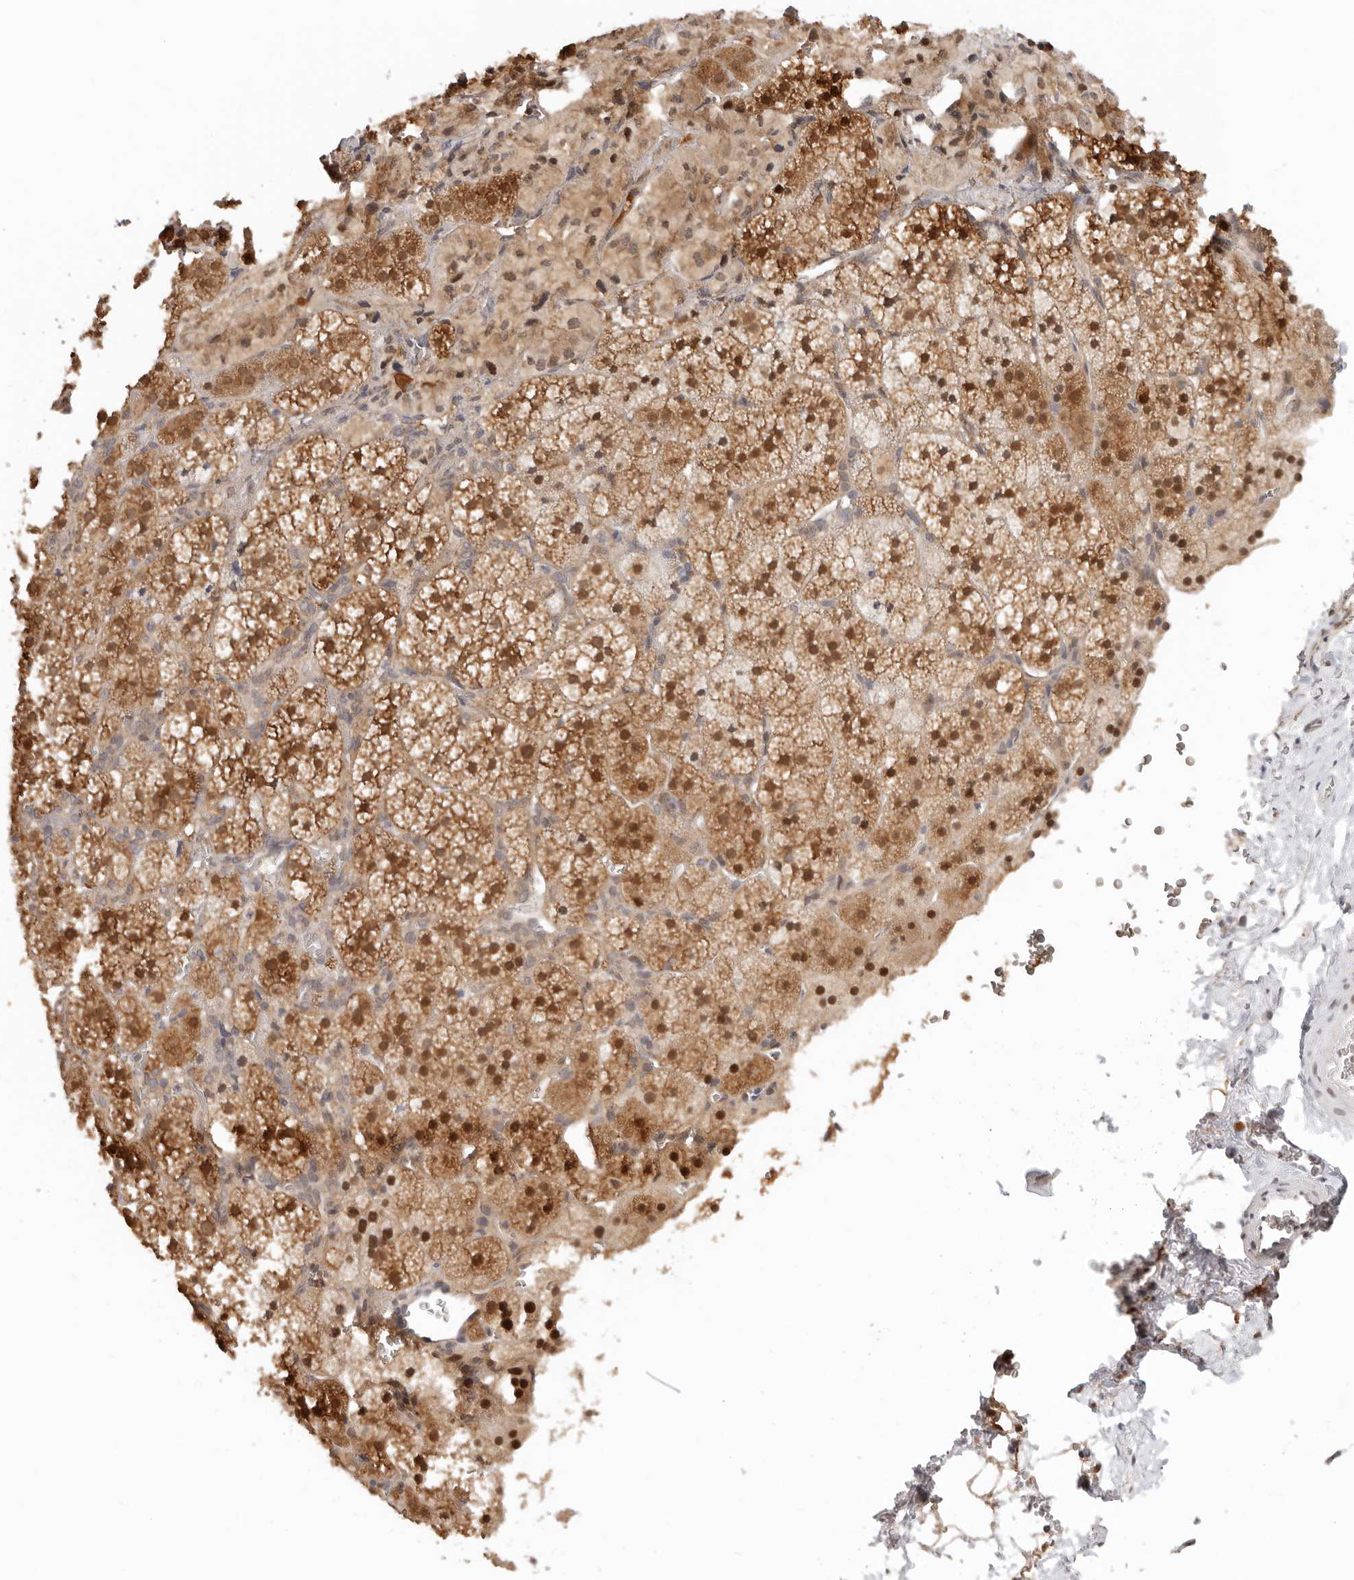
{"staining": {"intensity": "moderate", "quantity": ">75%", "location": "cytoplasmic/membranous,nuclear"}, "tissue": "adrenal gland", "cell_type": "Glandular cells", "image_type": "normal", "snomed": [{"axis": "morphology", "description": "Normal tissue, NOS"}, {"axis": "topography", "description": "Adrenal gland"}], "caption": "IHC of unremarkable adrenal gland demonstrates medium levels of moderate cytoplasmic/membranous,nuclear positivity in approximately >75% of glandular cells.", "gene": "LARP7", "patient": {"sex": "female", "age": 44}}